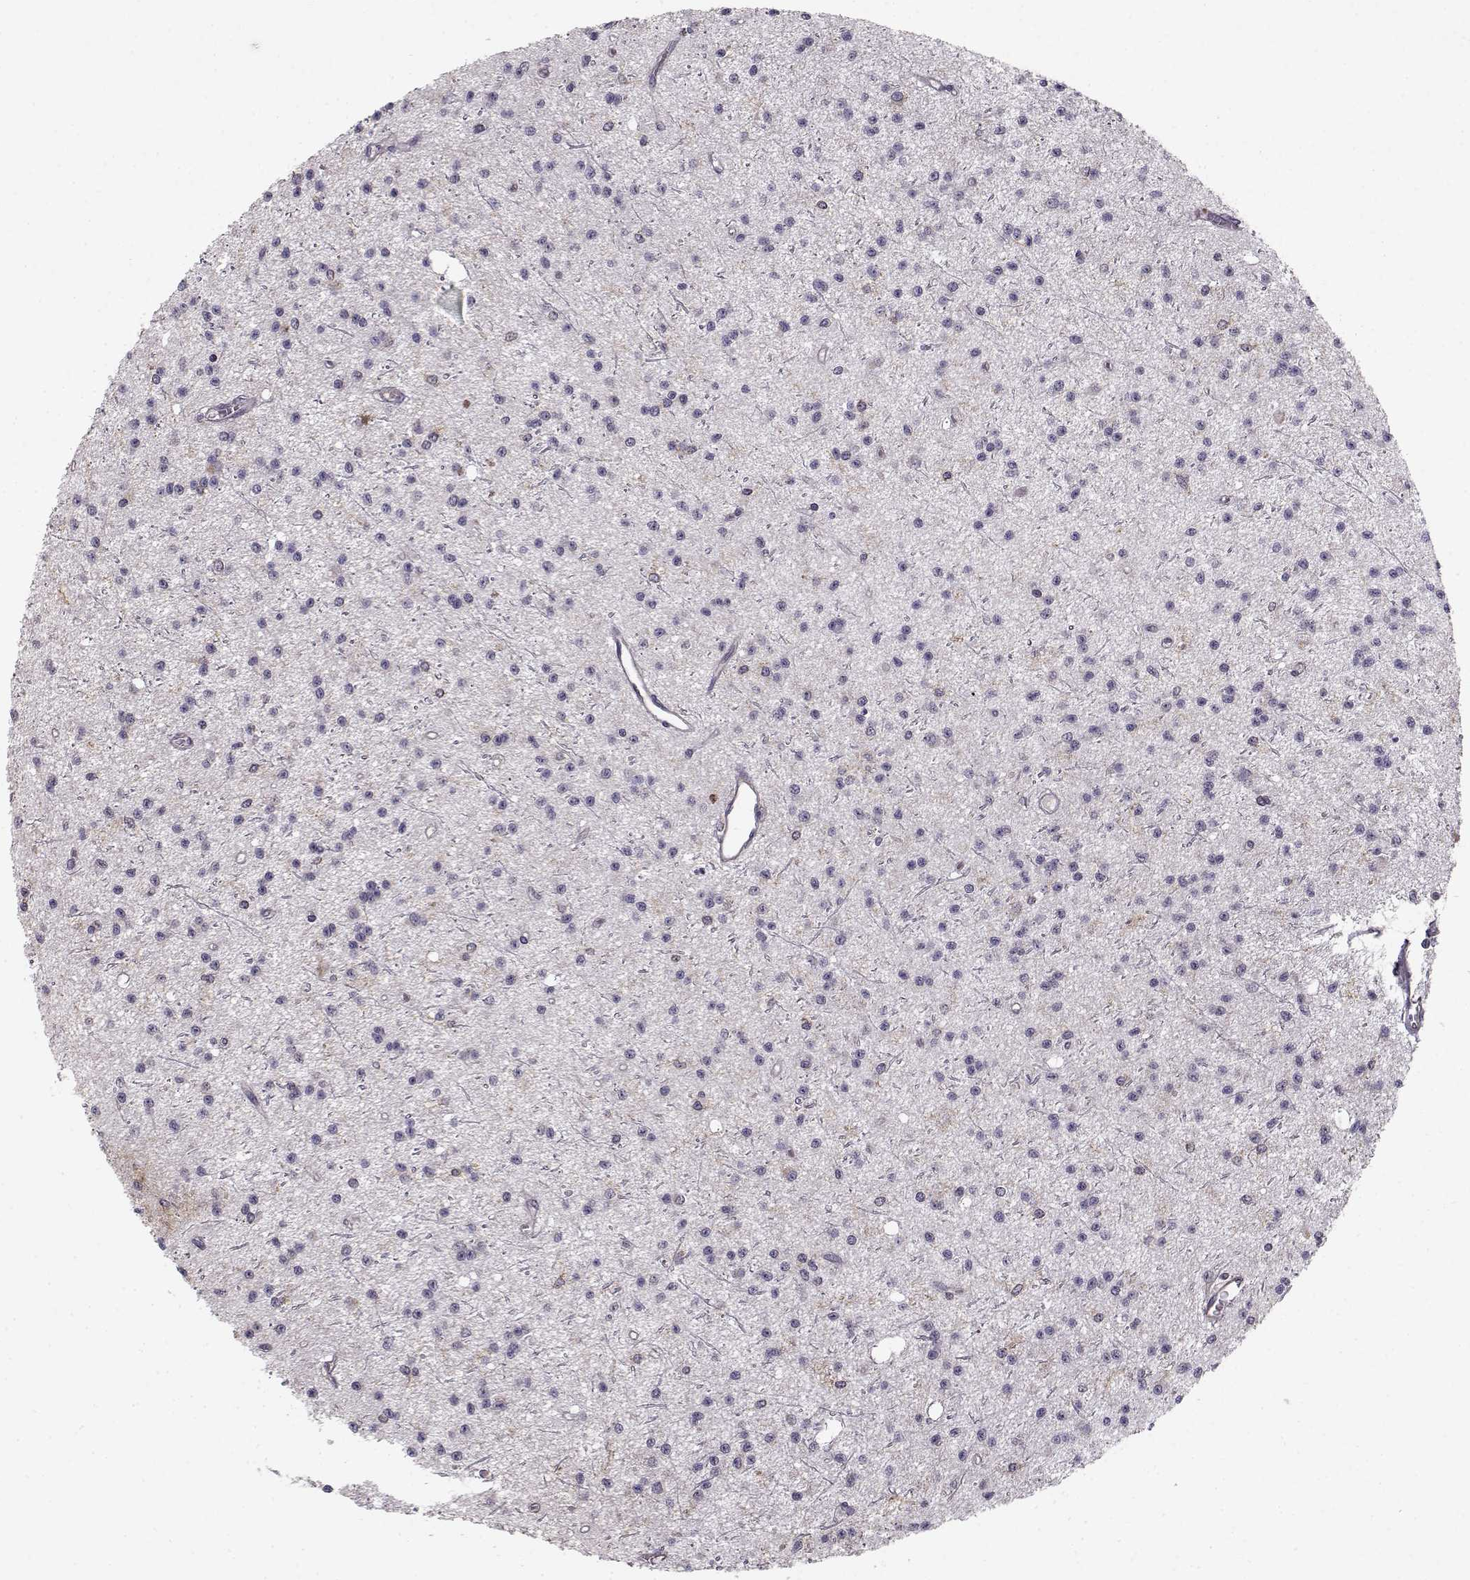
{"staining": {"intensity": "negative", "quantity": "none", "location": "none"}, "tissue": "glioma", "cell_type": "Tumor cells", "image_type": "cancer", "snomed": [{"axis": "morphology", "description": "Glioma, malignant, Low grade"}, {"axis": "topography", "description": "Brain"}], "caption": "Image shows no protein expression in tumor cells of malignant low-grade glioma tissue. (DAB IHC visualized using brightfield microscopy, high magnification).", "gene": "ENTPD8", "patient": {"sex": "male", "age": 27}}